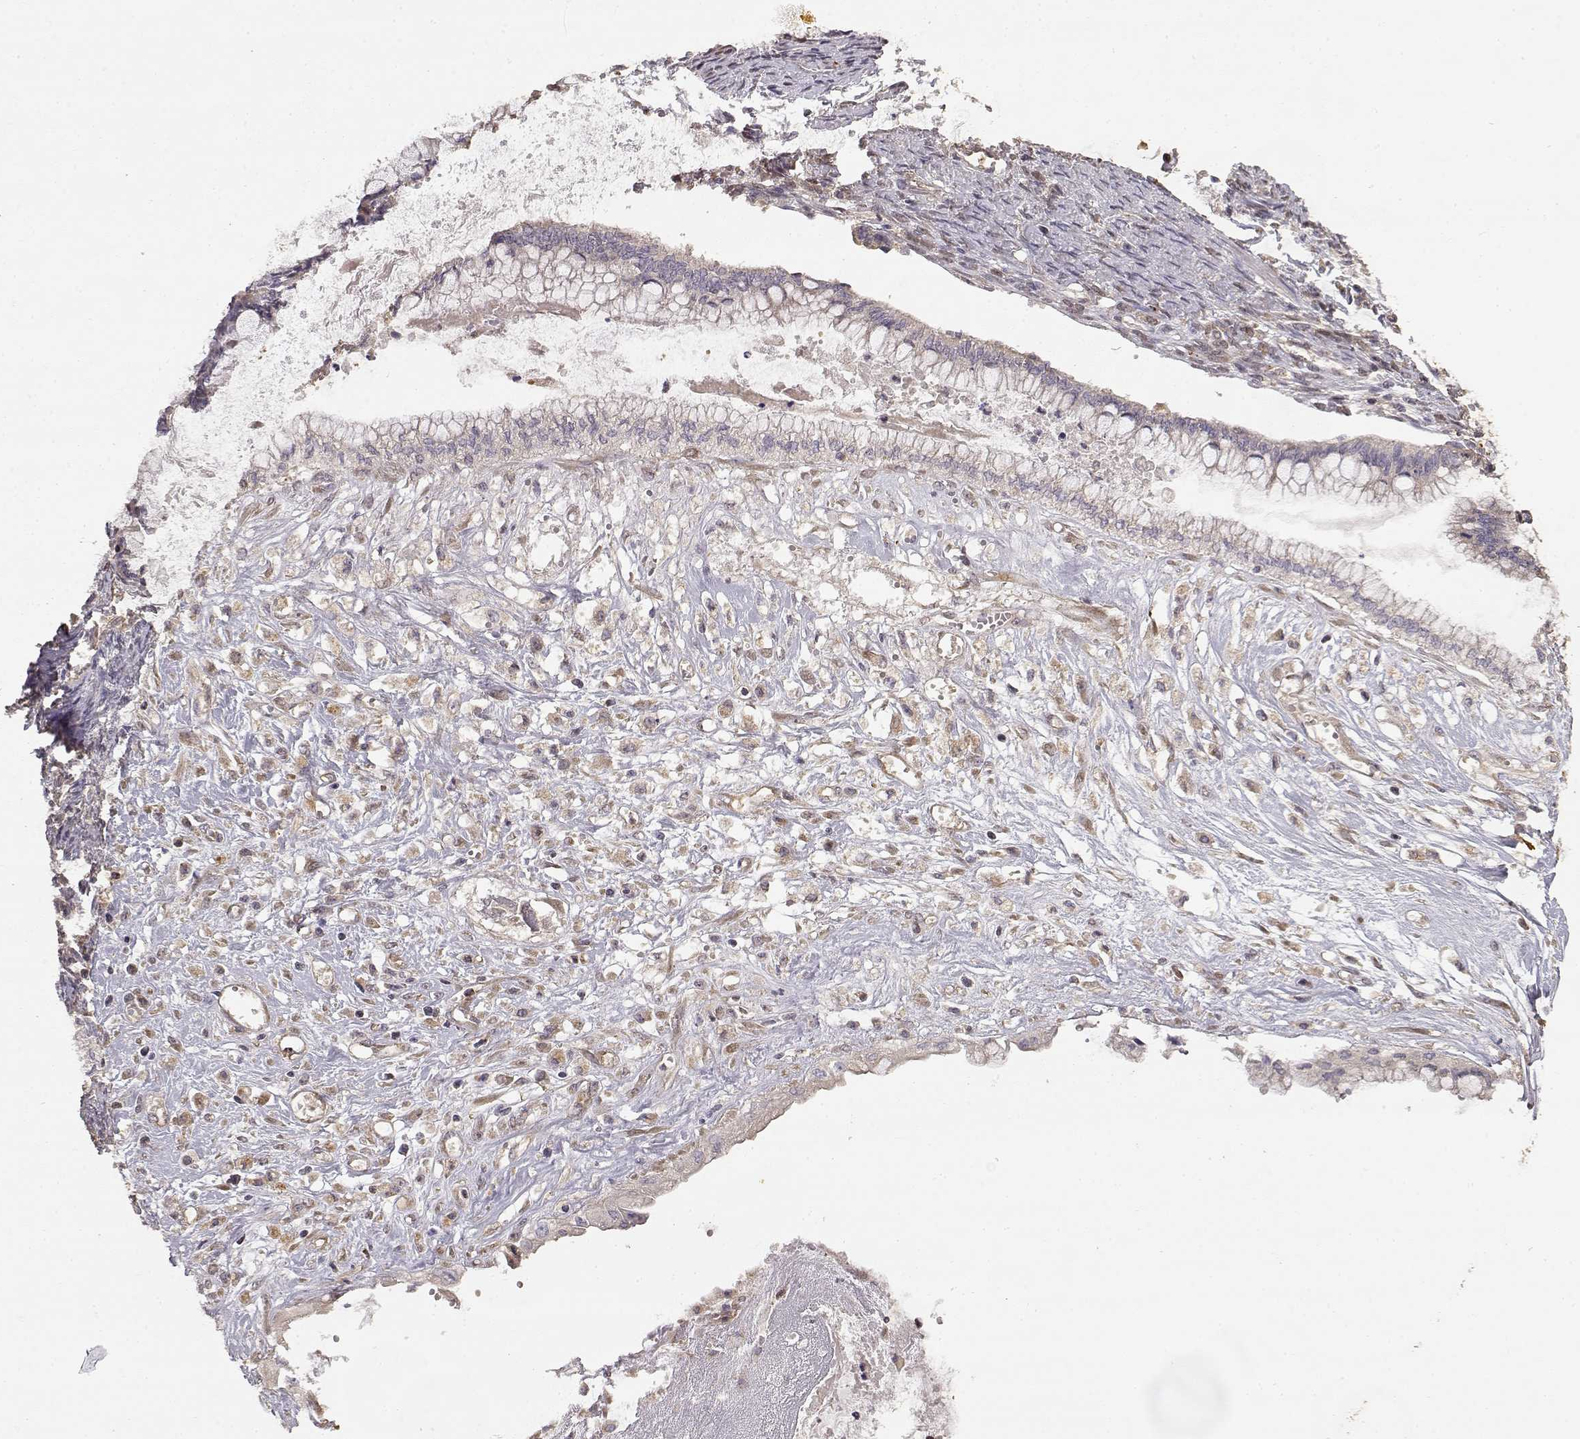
{"staining": {"intensity": "negative", "quantity": "none", "location": "none"}, "tissue": "ovarian cancer", "cell_type": "Tumor cells", "image_type": "cancer", "snomed": [{"axis": "morphology", "description": "Cystadenocarcinoma, mucinous, NOS"}, {"axis": "topography", "description": "Ovary"}], "caption": "The IHC micrograph has no significant positivity in tumor cells of ovarian cancer (mucinous cystadenocarcinoma) tissue. Brightfield microscopy of IHC stained with DAB (brown) and hematoxylin (blue), captured at high magnification.", "gene": "CRIM1", "patient": {"sex": "female", "age": 67}}